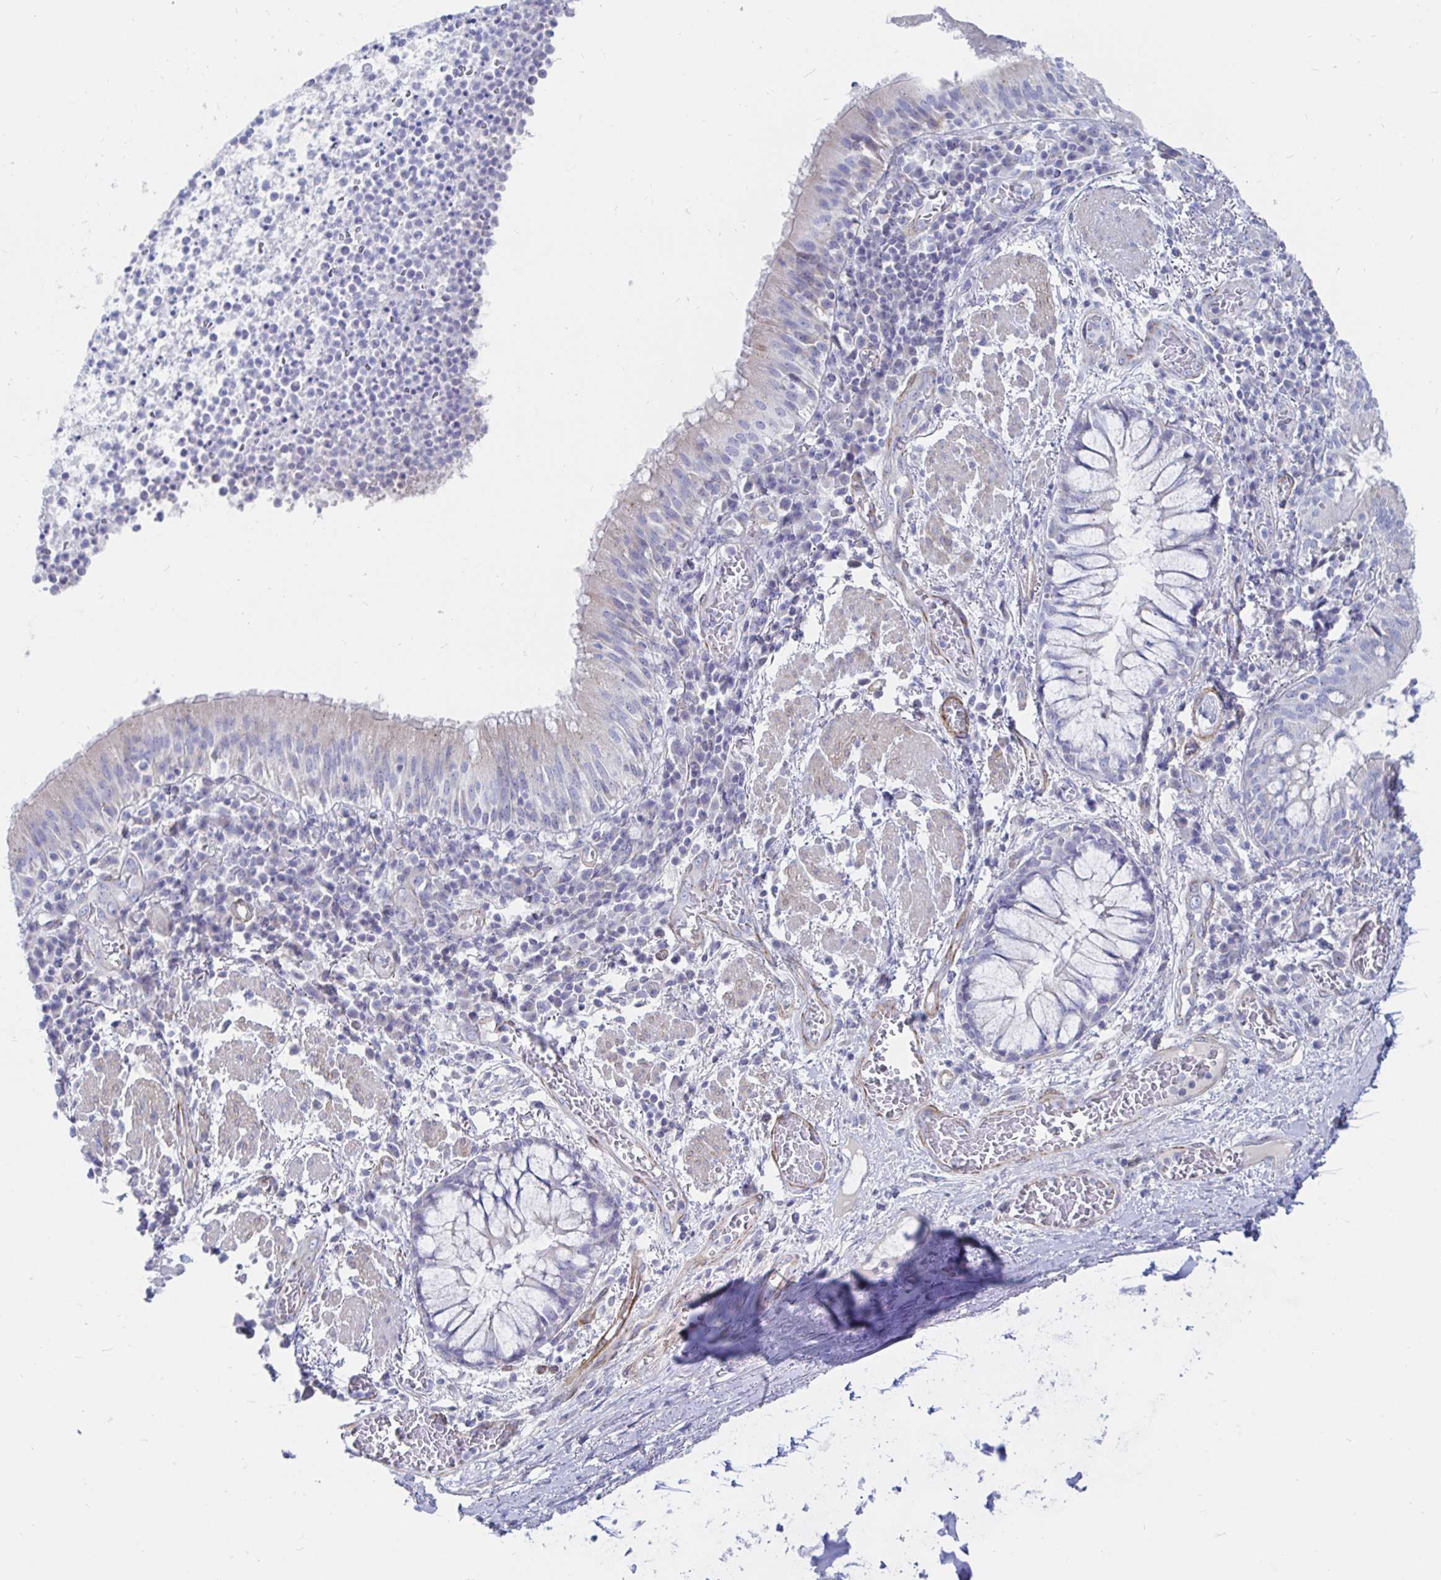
{"staining": {"intensity": "negative", "quantity": "none", "location": "none"}, "tissue": "bronchus", "cell_type": "Respiratory epithelial cells", "image_type": "normal", "snomed": [{"axis": "morphology", "description": "Normal tissue, NOS"}, {"axis": "topography", "description": "Lymph node"}, {"axis": "topography", "description": "Bronchus"}], "caption": "Respiratory epithelial cells show no significant protein staining in unremarkable bronchus. (Stains: DAB (3,3'-diaminobenzidine) immunohistochemistry (IHC) with hematoxylin counter stain, Microscopy: brightfield microscopy at high magnification).", "gene": "COX16", "patient": {"sex": "male", "age": 56}}